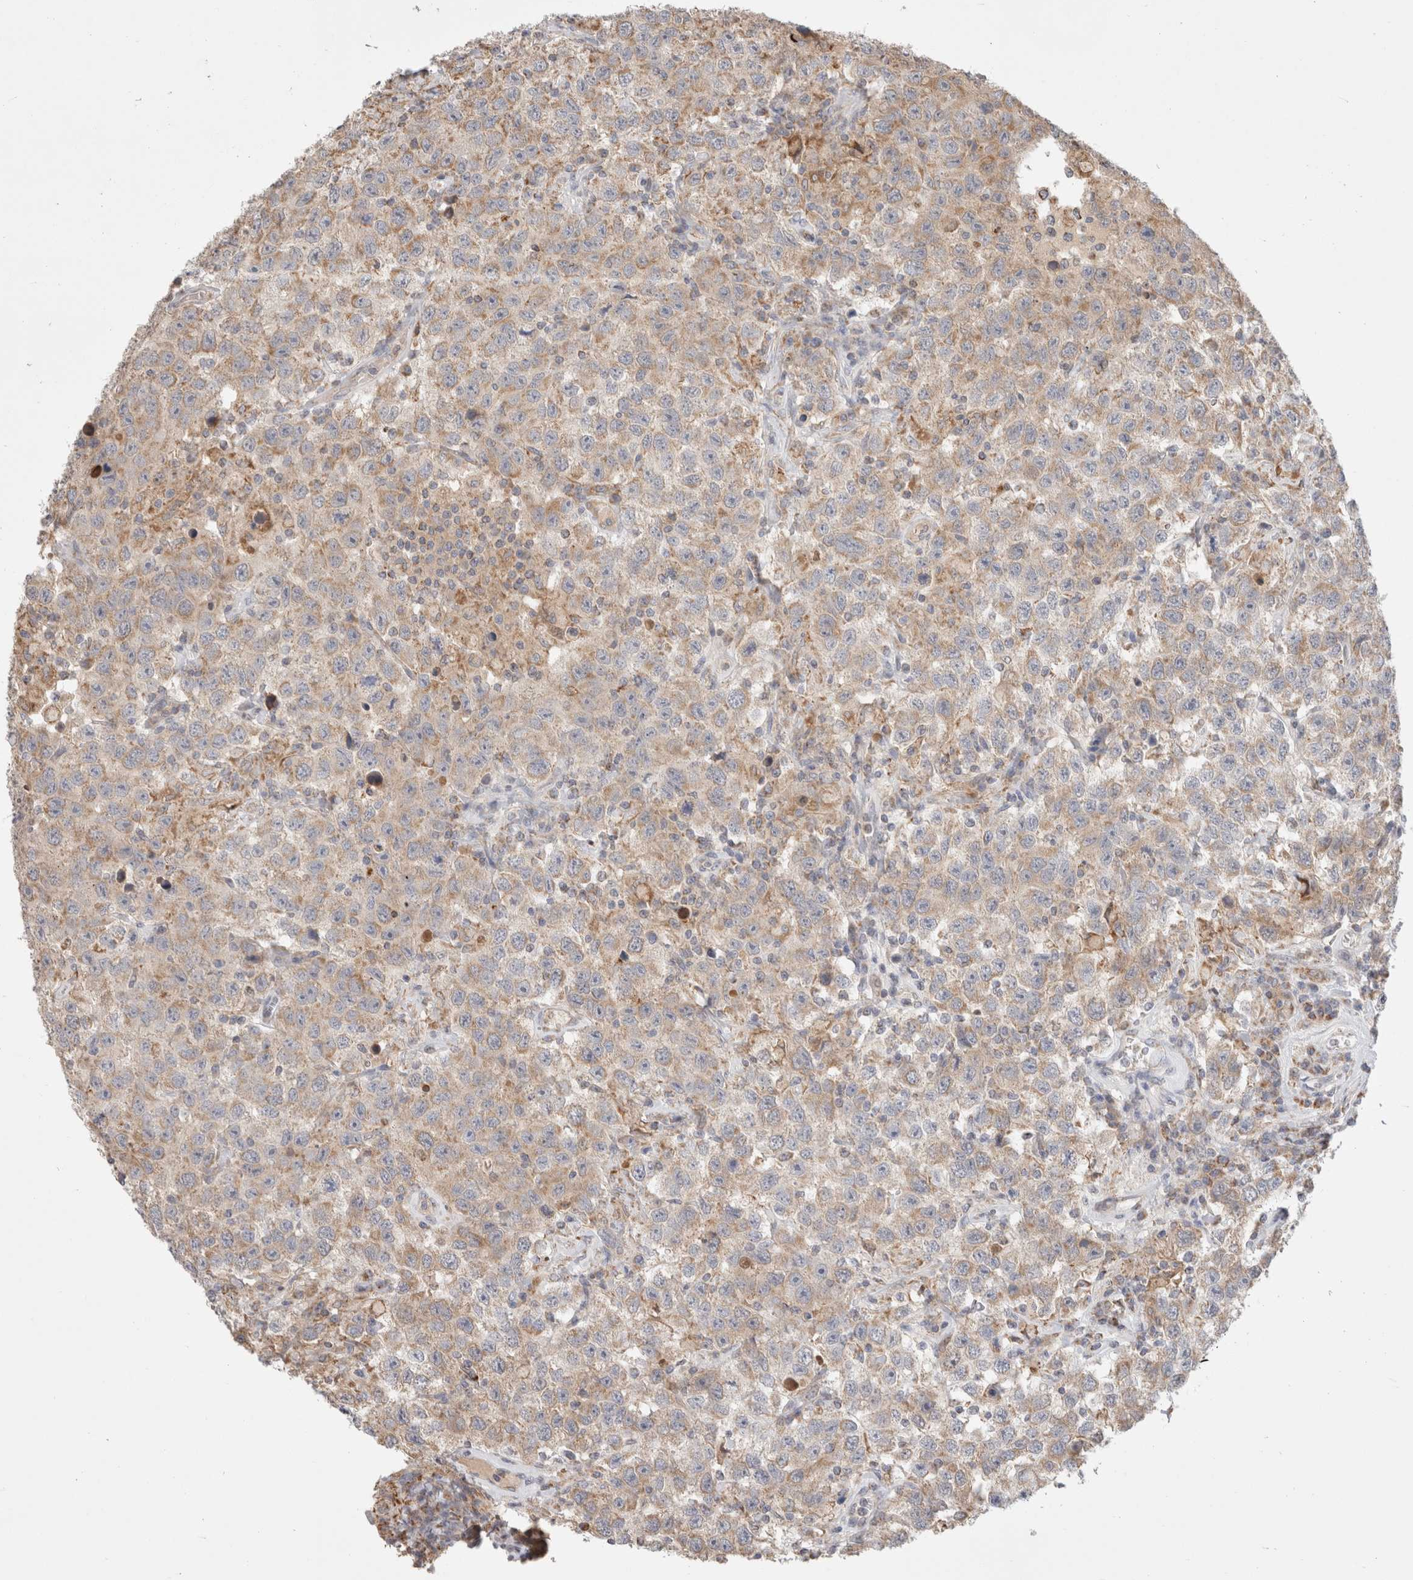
{"staining": {"intensity": "weak", "quantity": ">75%", "location": "cytoplasmic/membranous"}, "tissue": "testis cancer", "cell_type": "Tumor cells", "image_type": "cancer", "snomed": [{"axis": "morphology", "description": "Seminoma, NOS"}, {"axis": "topography", "description": "Testis"}], "caption": "Protein staining displays weak cytoplasmic/membranous positivity in approximately >75% of tumor cells in testis seminoma.", "gene": "HROB", "patient": {"sex": "male", "age": 41}}